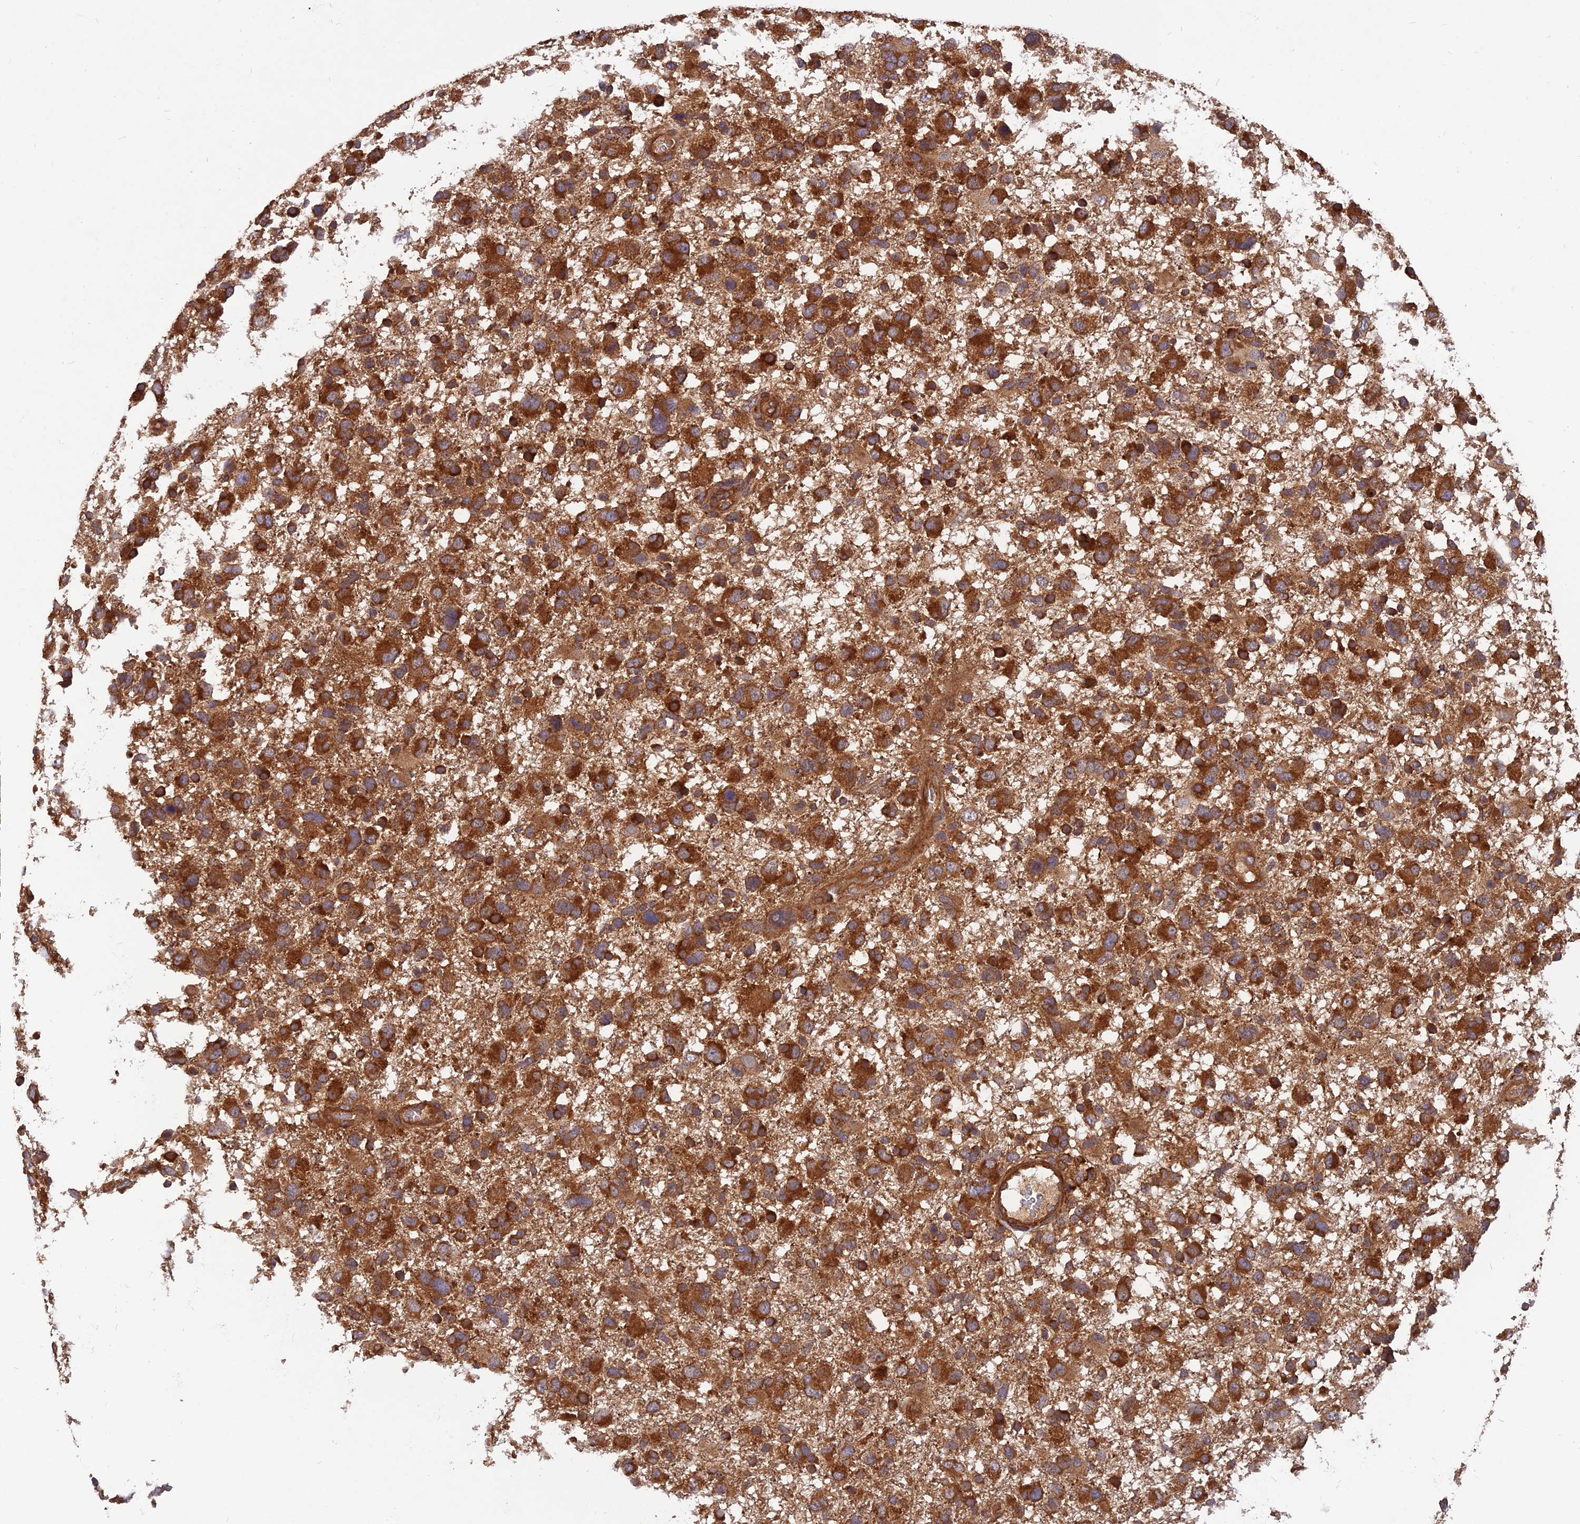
{"staining": {"intensity": "strong", "quantity": ">75%", "location": "cytoplasmic/membranous"}, "tissue": "glioma", "cell_type": "Tumor cells", "image_type": "cancer", "snomed": [{"axis": "morphology", "description": "Glioma, malignant, High grade"}, {"axis": "topography", "description": "Brain"}], "caption": "This image displays immunohistochemistry staining of glioma, with high strong cytoplasmic/membranous positivity in approximately >75% of tumor cells.", "gene": "RELCH", "patient": {"sex": "male", "age": 61}}